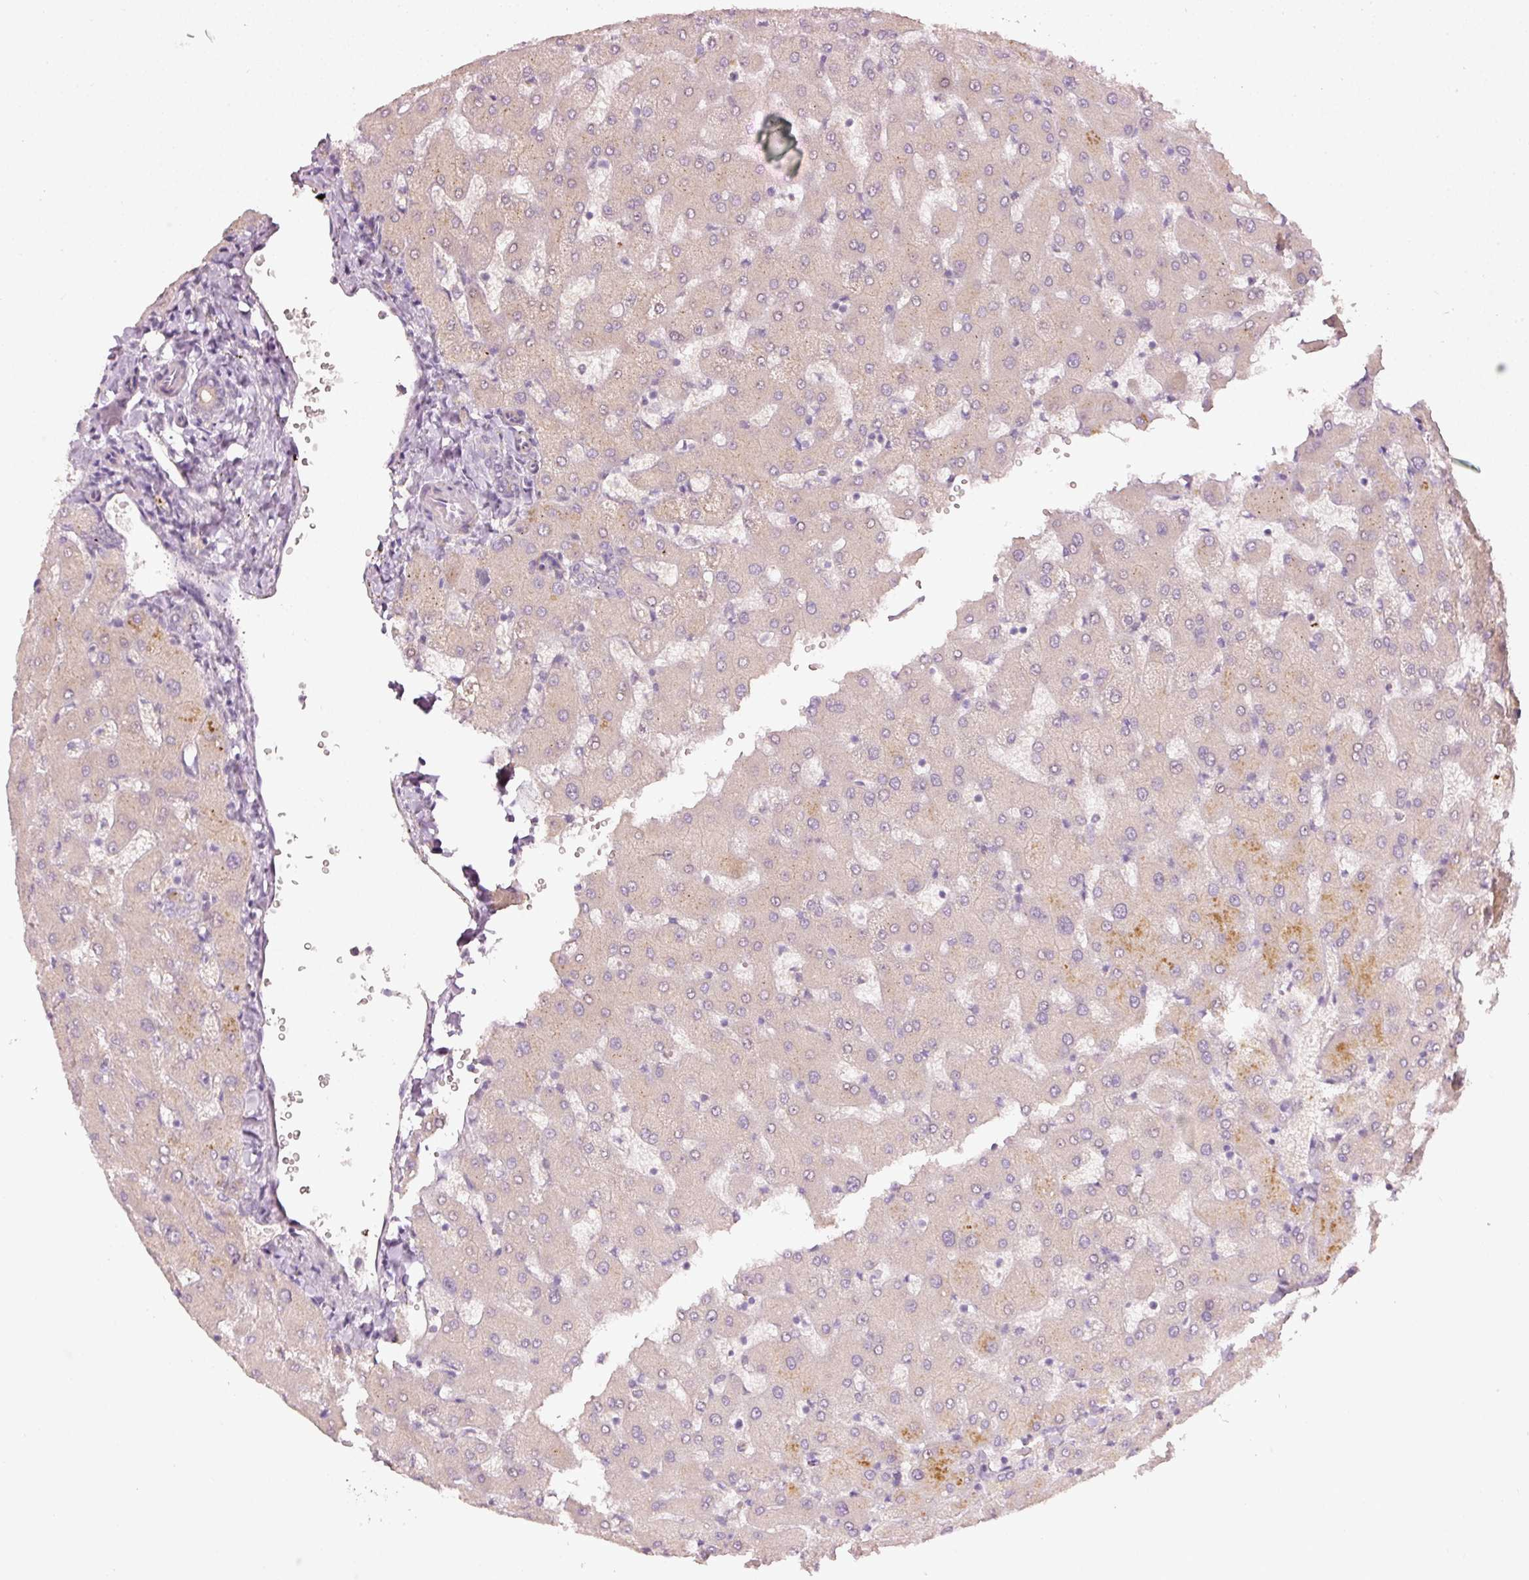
{"staining": {"intensity": "negative", "quantity": "none", "location": "none"}, "tissue": "liver", "cell_type": "Cholangiocytes", "image_type": "normal", "snomed": [{"axis": "morphology", "description": "Normal tissue, NOS"}, {"axis": "topography", "description": "Liver"}], "caption": "Cholangiocytes show no significant positivity in unremarkable liver. Nuclei are stained in blue.", "gene": "TOGARAM1", "patient": {"sex": "female", "age": 63}}